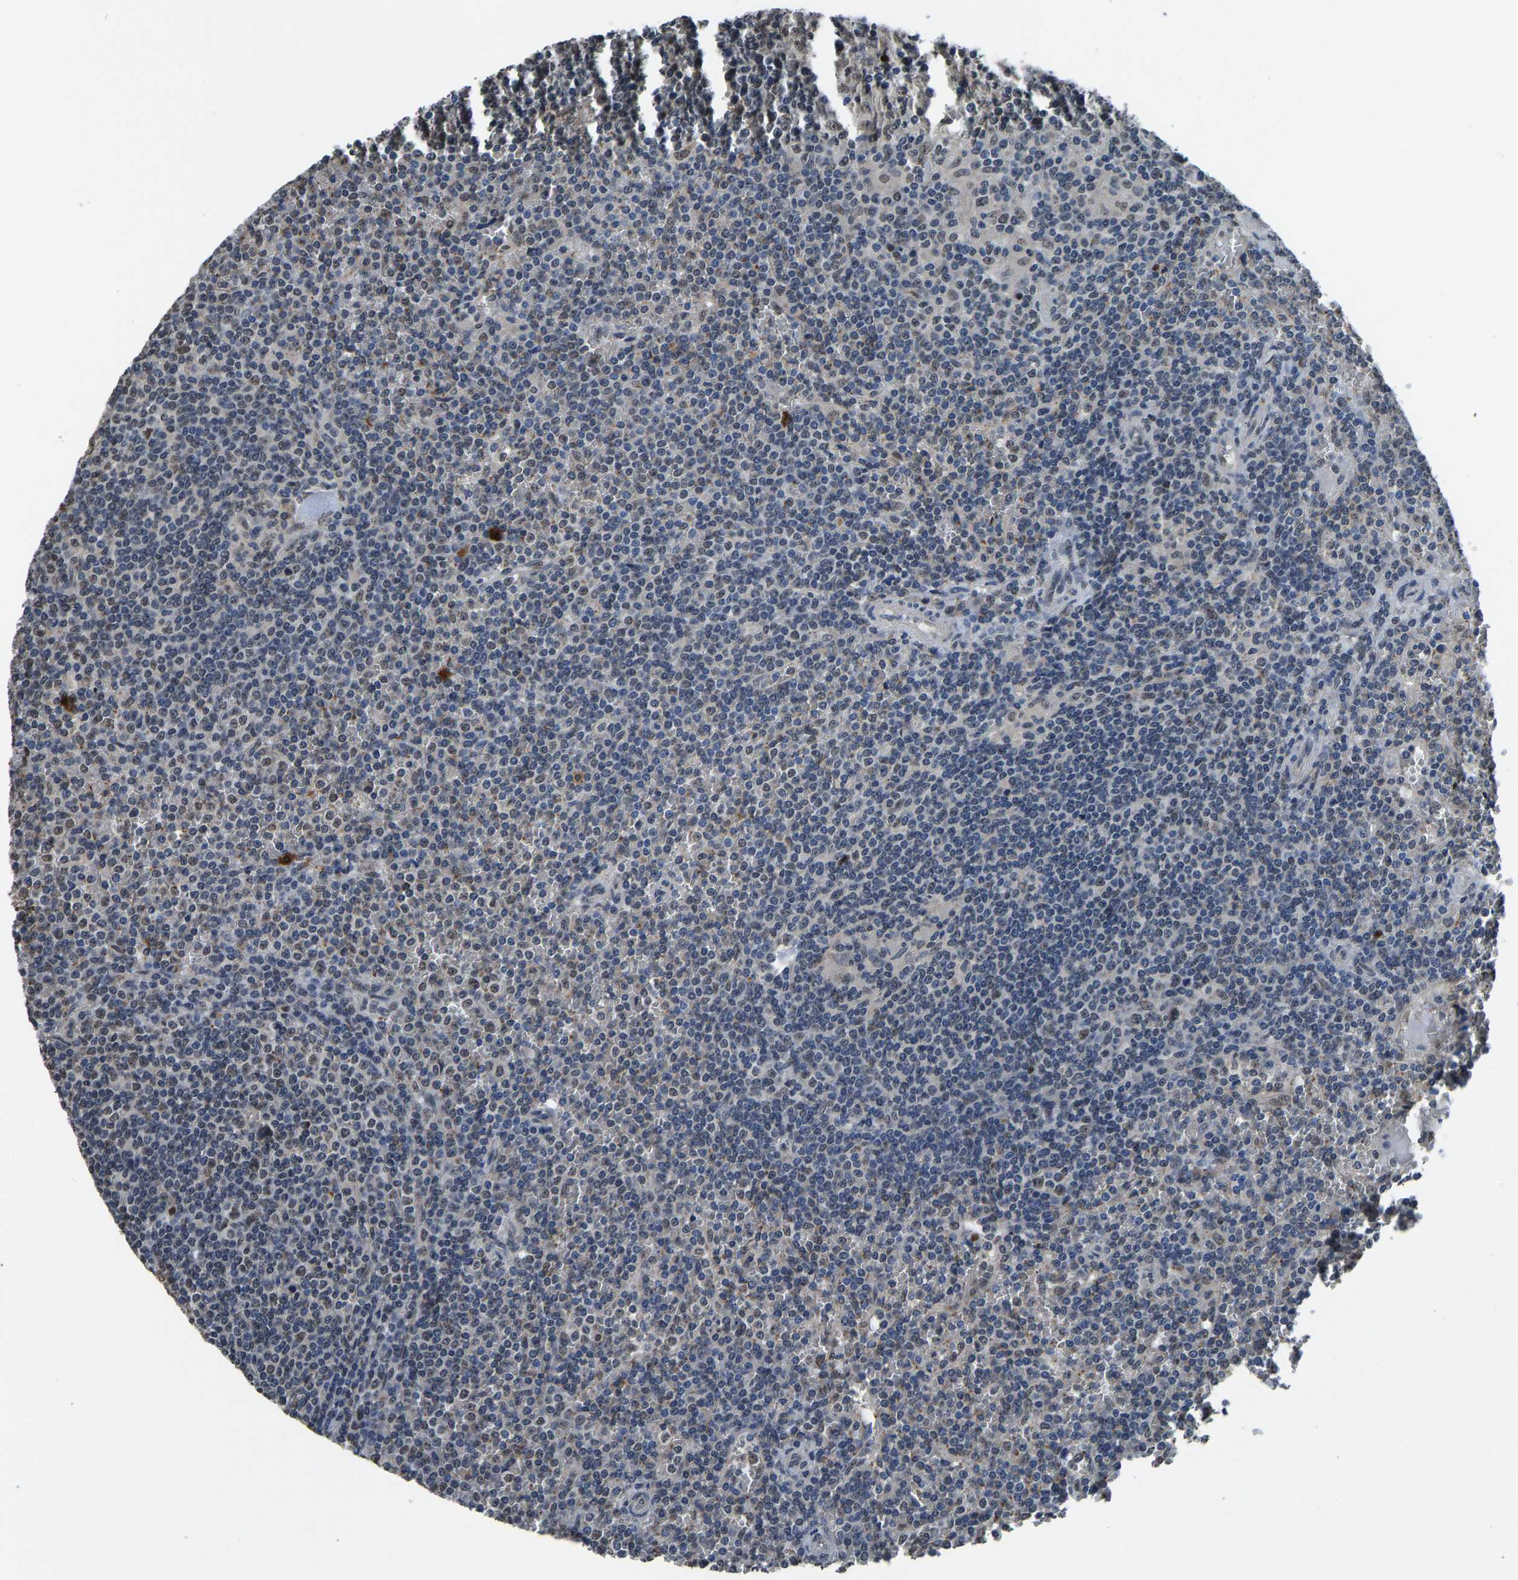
{"staining": {"intensity": "negative", "quantity": "none", "location": "none"}, "tissue": "lymphoma", "cell_type": "Tumor cells", "image_type": "cancer", "snomed": [{"axis": "morphology", "description": "Malignant lymphoma, non-Hodgkin's type, Low grade"}, {"axis": "topography", "description": "Spleen"}], "caption": "Immunohistochemistry (IHC) photomicrograph of neoplastic tissue: lymphoma stained with DAB demonstrates no significant protein expression in tumor cells.", "gene": "FOS", "patient": {"sex": "female", "age": 19}}